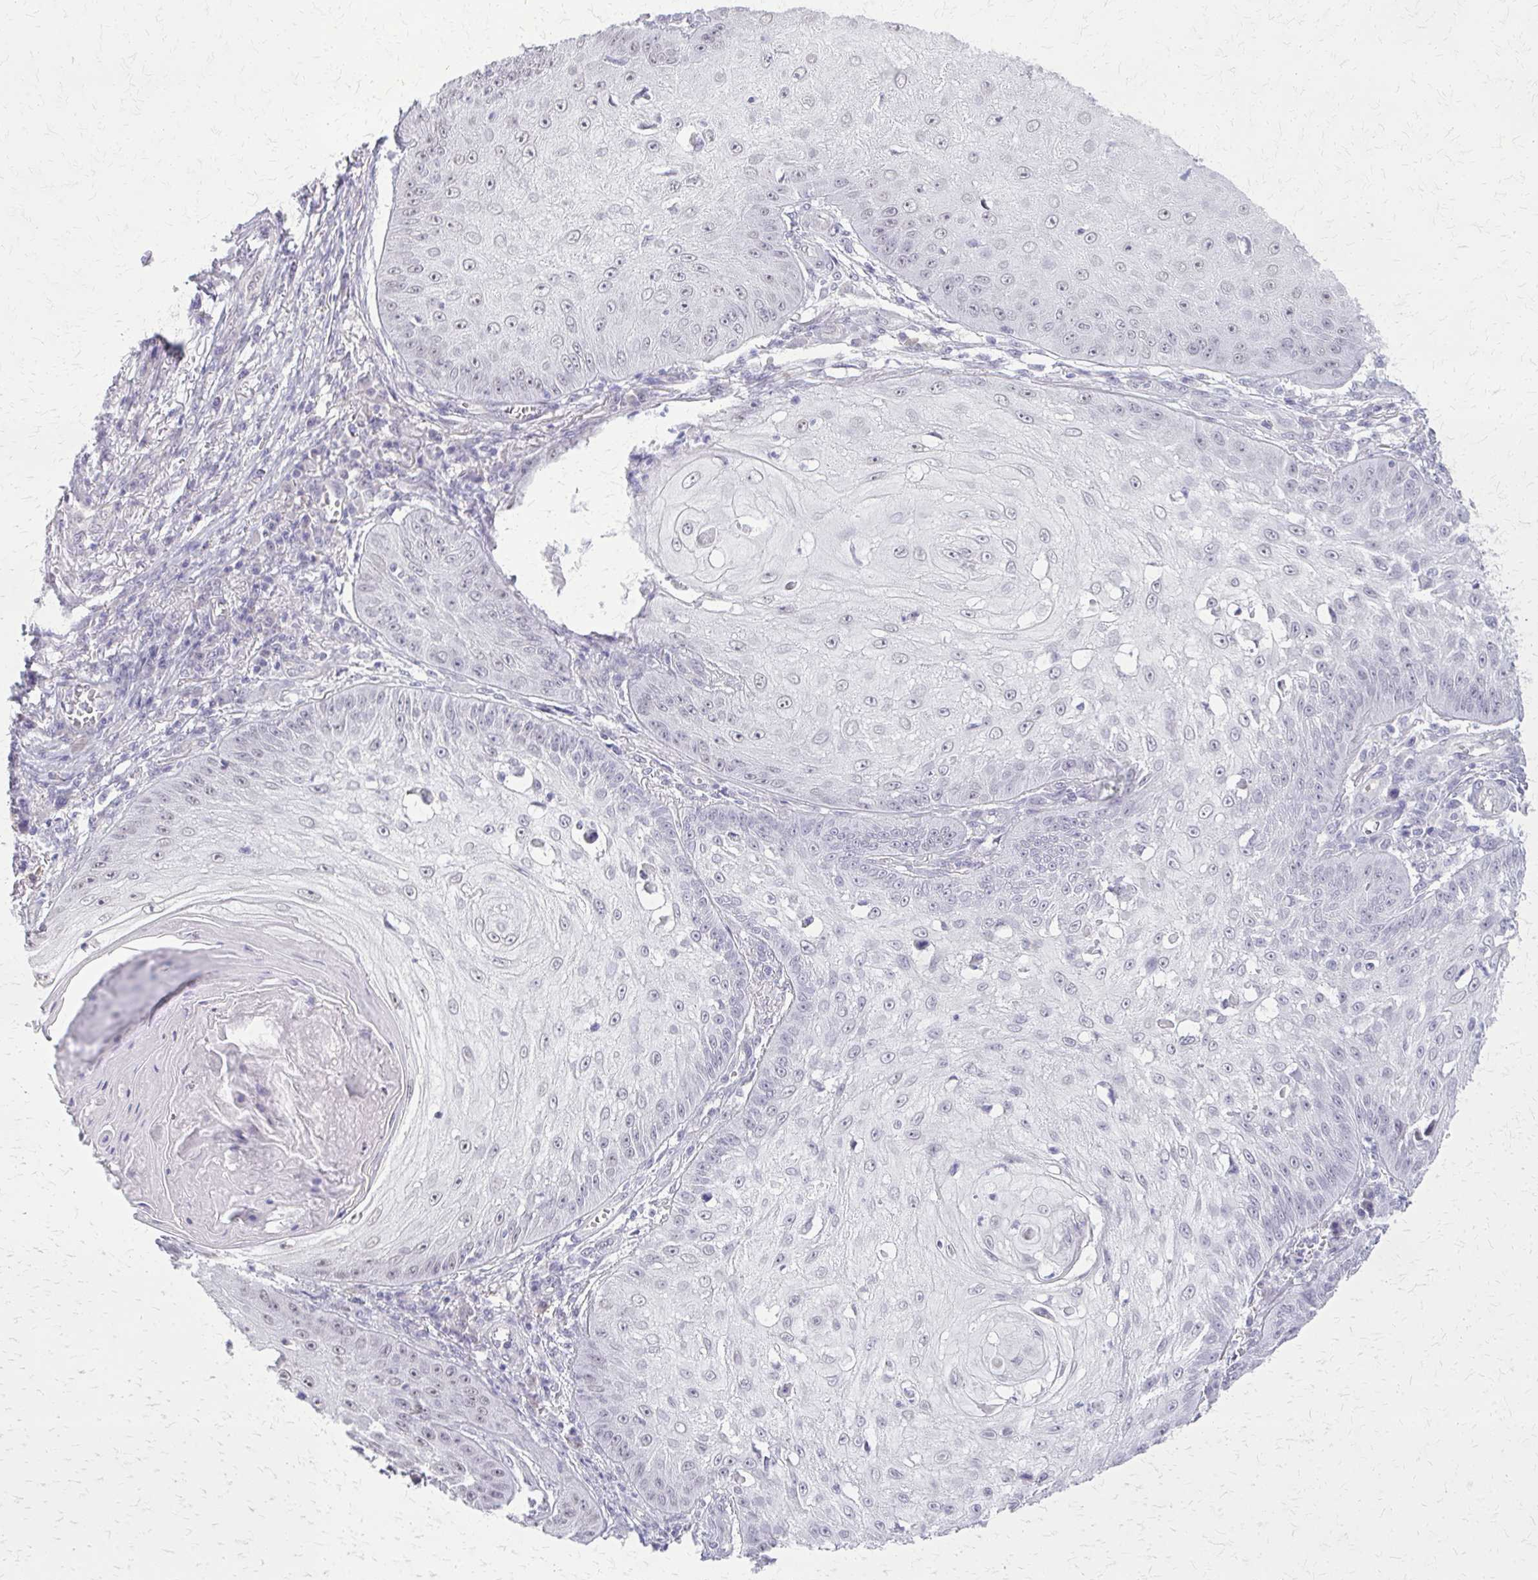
{"staining": {"intensity": "negative", "quantity": "none", "location": "none"}, "tissue": "skin cancer", "cell_type": "Tumor cells", "image_type": "cancer", "snomed": [{"axis": "morphology", "description": "Squamous cell carcinoma, NOS"}, {"axis": "topography", "description": "Skin"}], "caption": "This micrograph is of squamous cell carcinoma (skin) stained with immunohistochemistry (IHC) to label a protein in brown with the nuclei are counter-stained blue. There is no staining in tumor cells.", "gene": "PLCB1", "patient": {"sex": "male", "age": 70}}